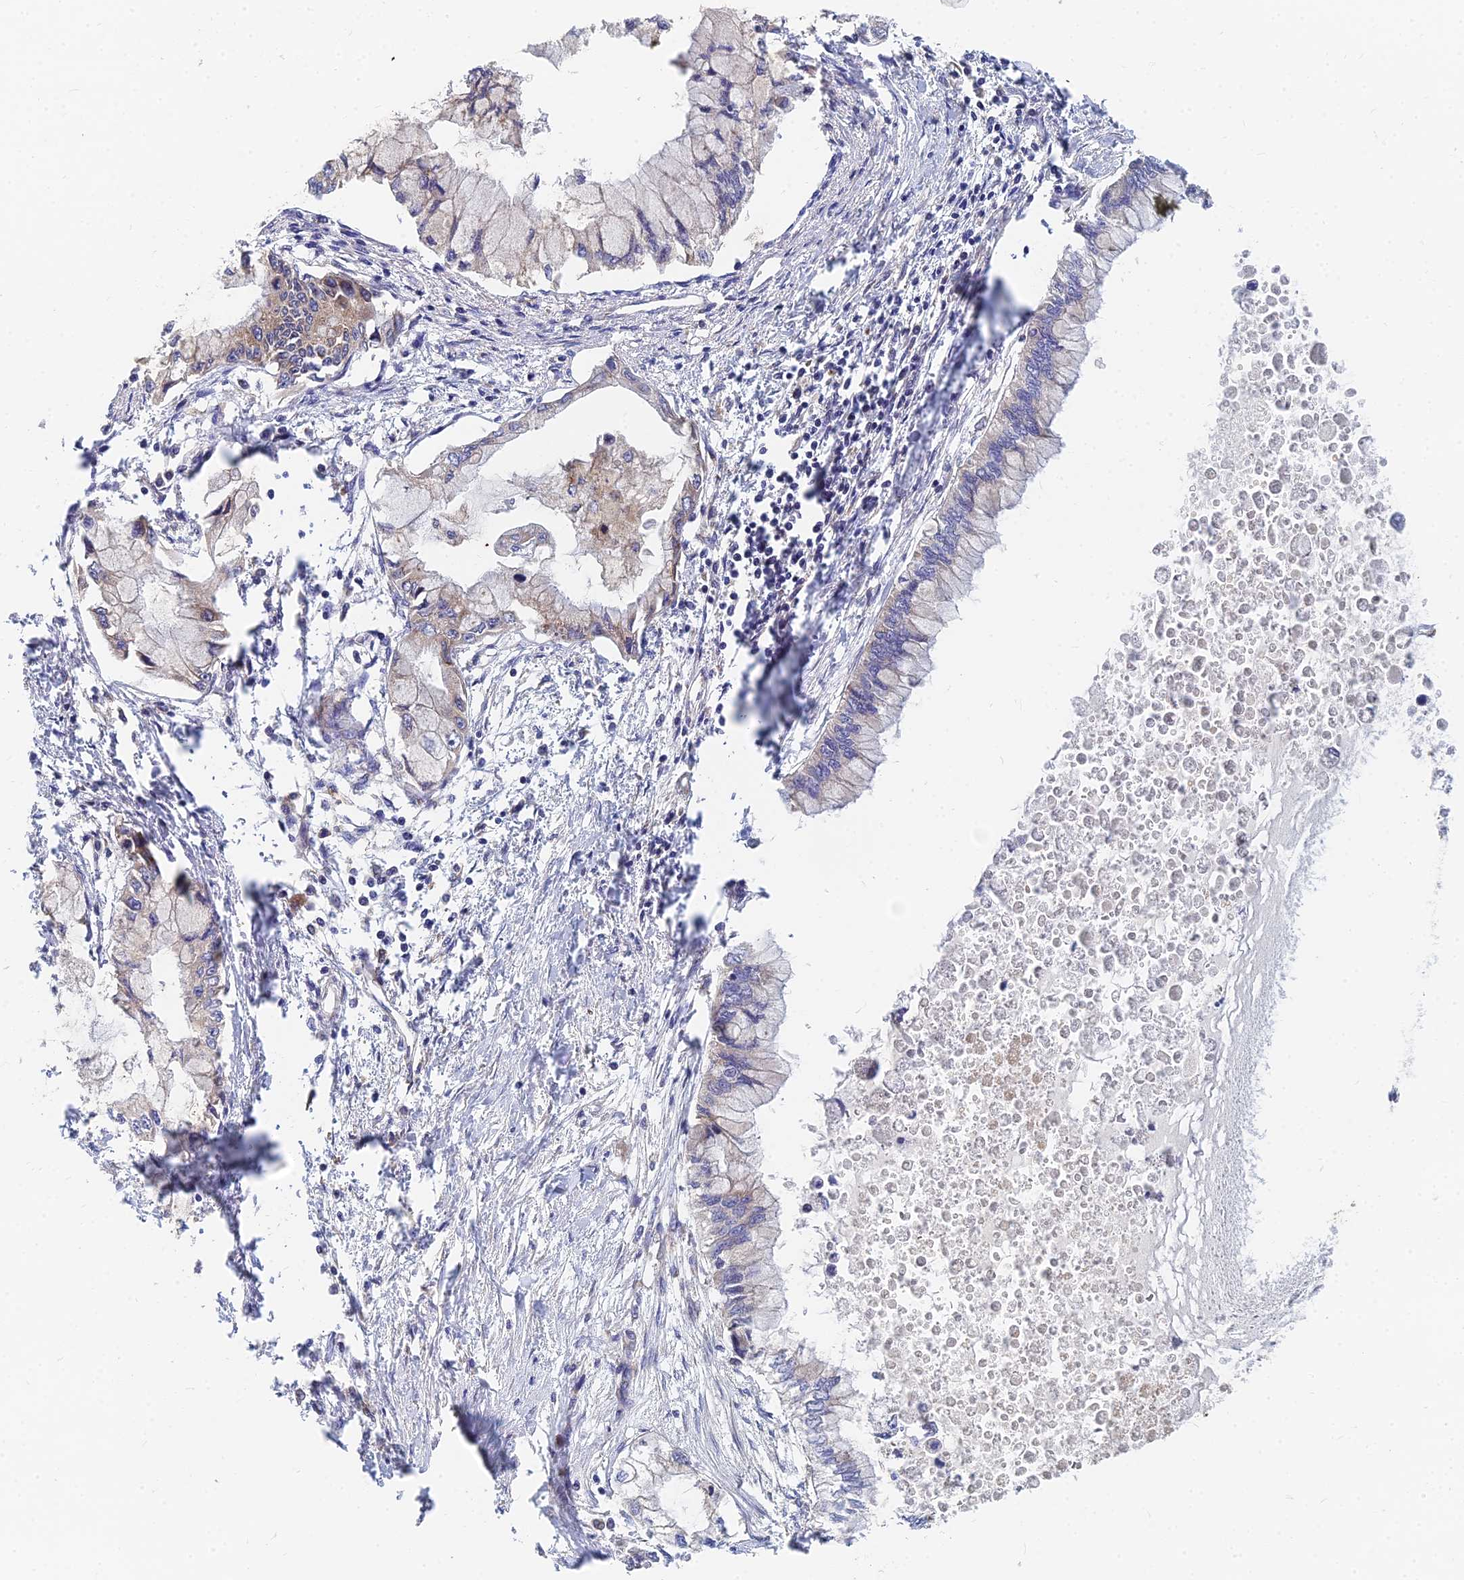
{"staining": {"intensity": "weak", "quantity": "<25%", "location": "cytoplasmic/membranous"}, "tissue": "pancreatic cancer", "cell_type": "Tumor cells", "image_type": "cancer", "snomed": [{"axis": "morphology", "description": "Adenocarcinoma, NOS"}, {"axis": "topography", "description": "Pancreas"}], "caption": "The photomicrograph reveals no significant staining in tumor cells of pancreatic cancer.", "gene": "CCZ1", "patient": {"sex": "male", "age": 48}}